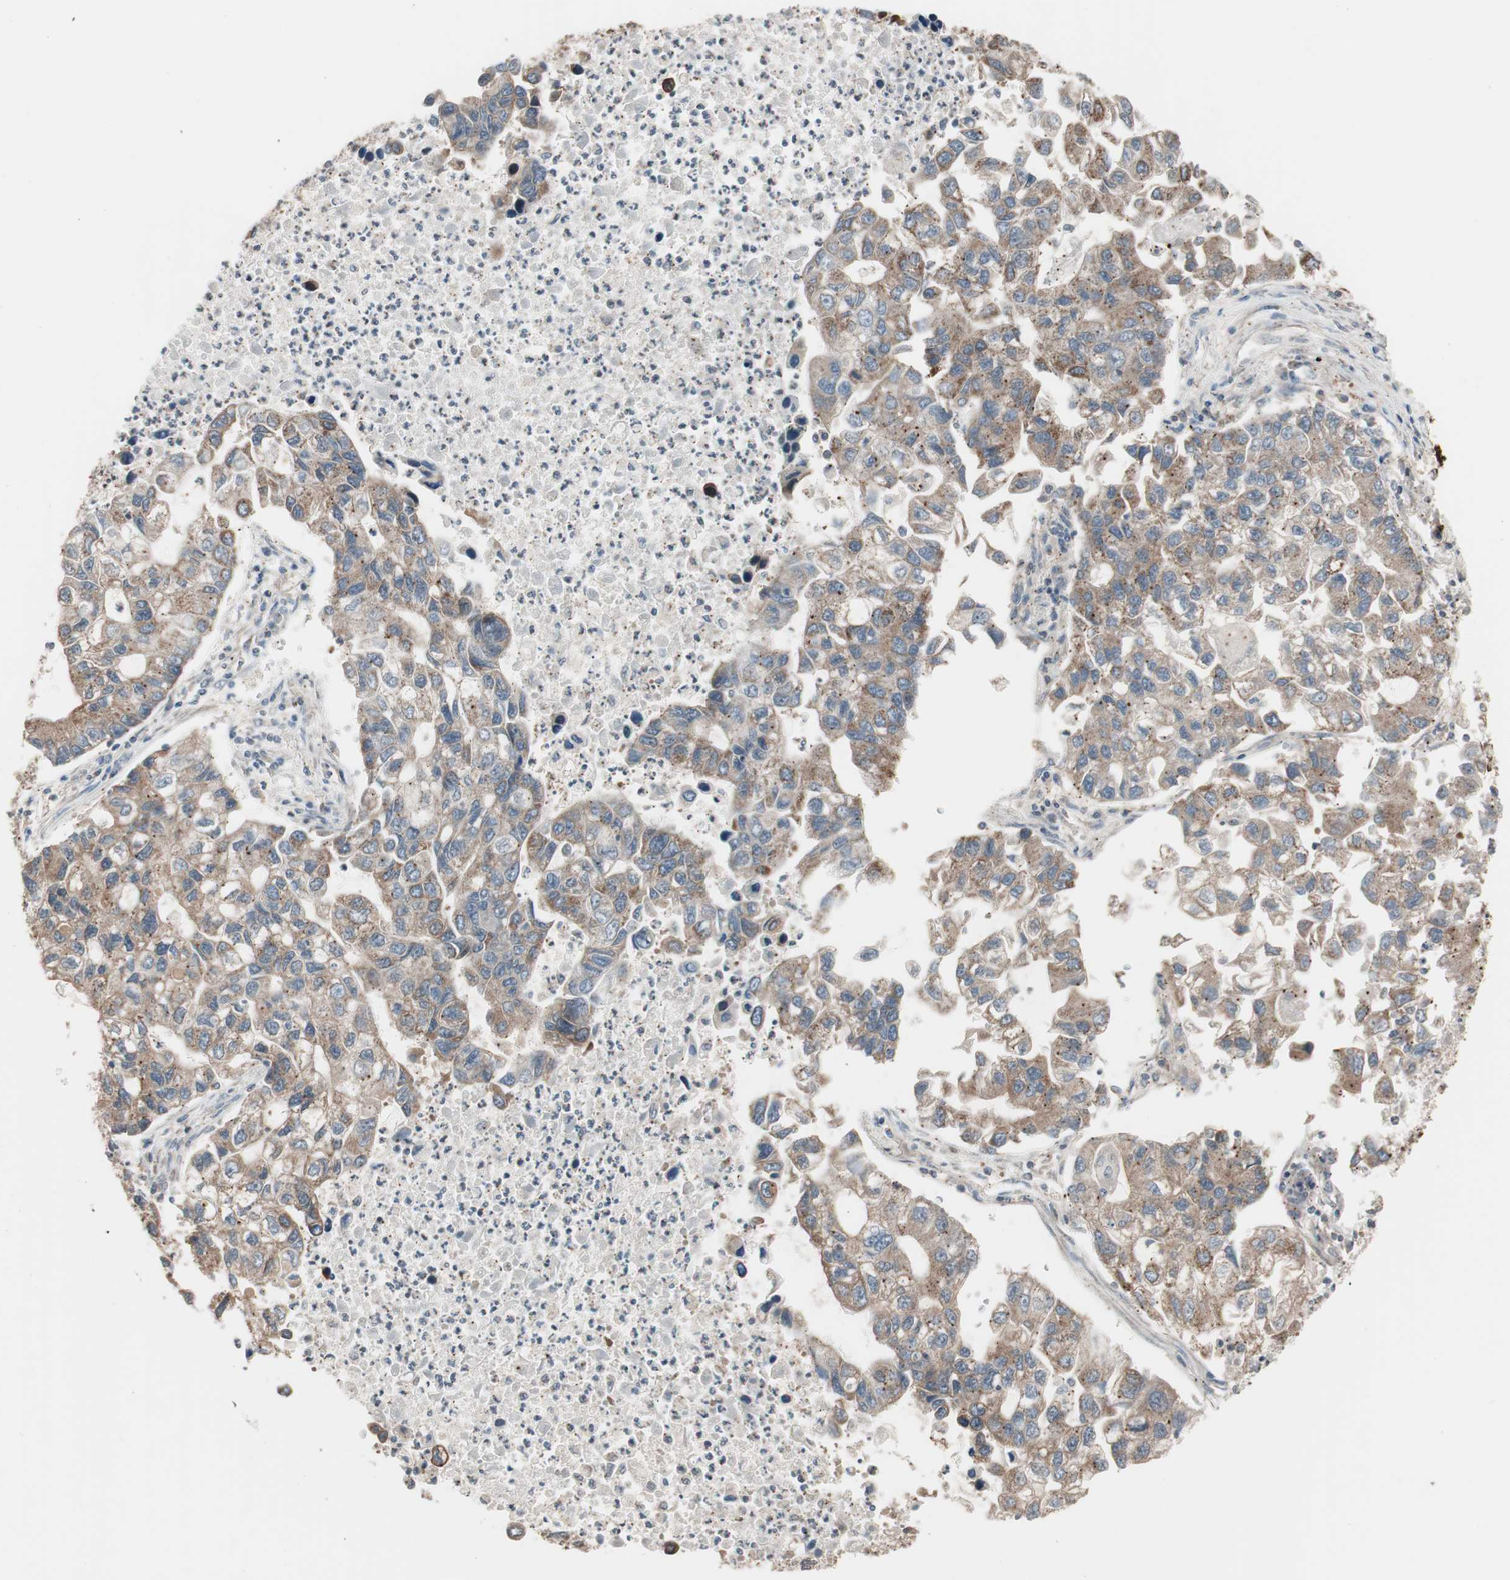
{"staining": {"intensity": "weak", "quantity": ">75%", "location": "cytoplasmic/membranous"}, "tissue": "lung cancer", "cell_type": "Tumor cells", "image_type": "cancer", "snomed": [{"axis": "morphology", "description": "Adenocarcinoma, NOS"}, {"axis": "topography", "description": "Lung"}], "caption": "Immunohistochemistry (IHC) histopathology image of neoplastic tissue: human lung adenocarcinoma stained using immunohistochemistry (IHC) exhibits low levels of weak protein expression localized specifically in the cytoplasmic/membranous of tumor cells, appearing as a cytoplasmic/membranous brown color.", "gene": "FBXO5", "patient": {"sex": "female", "age": 51}}